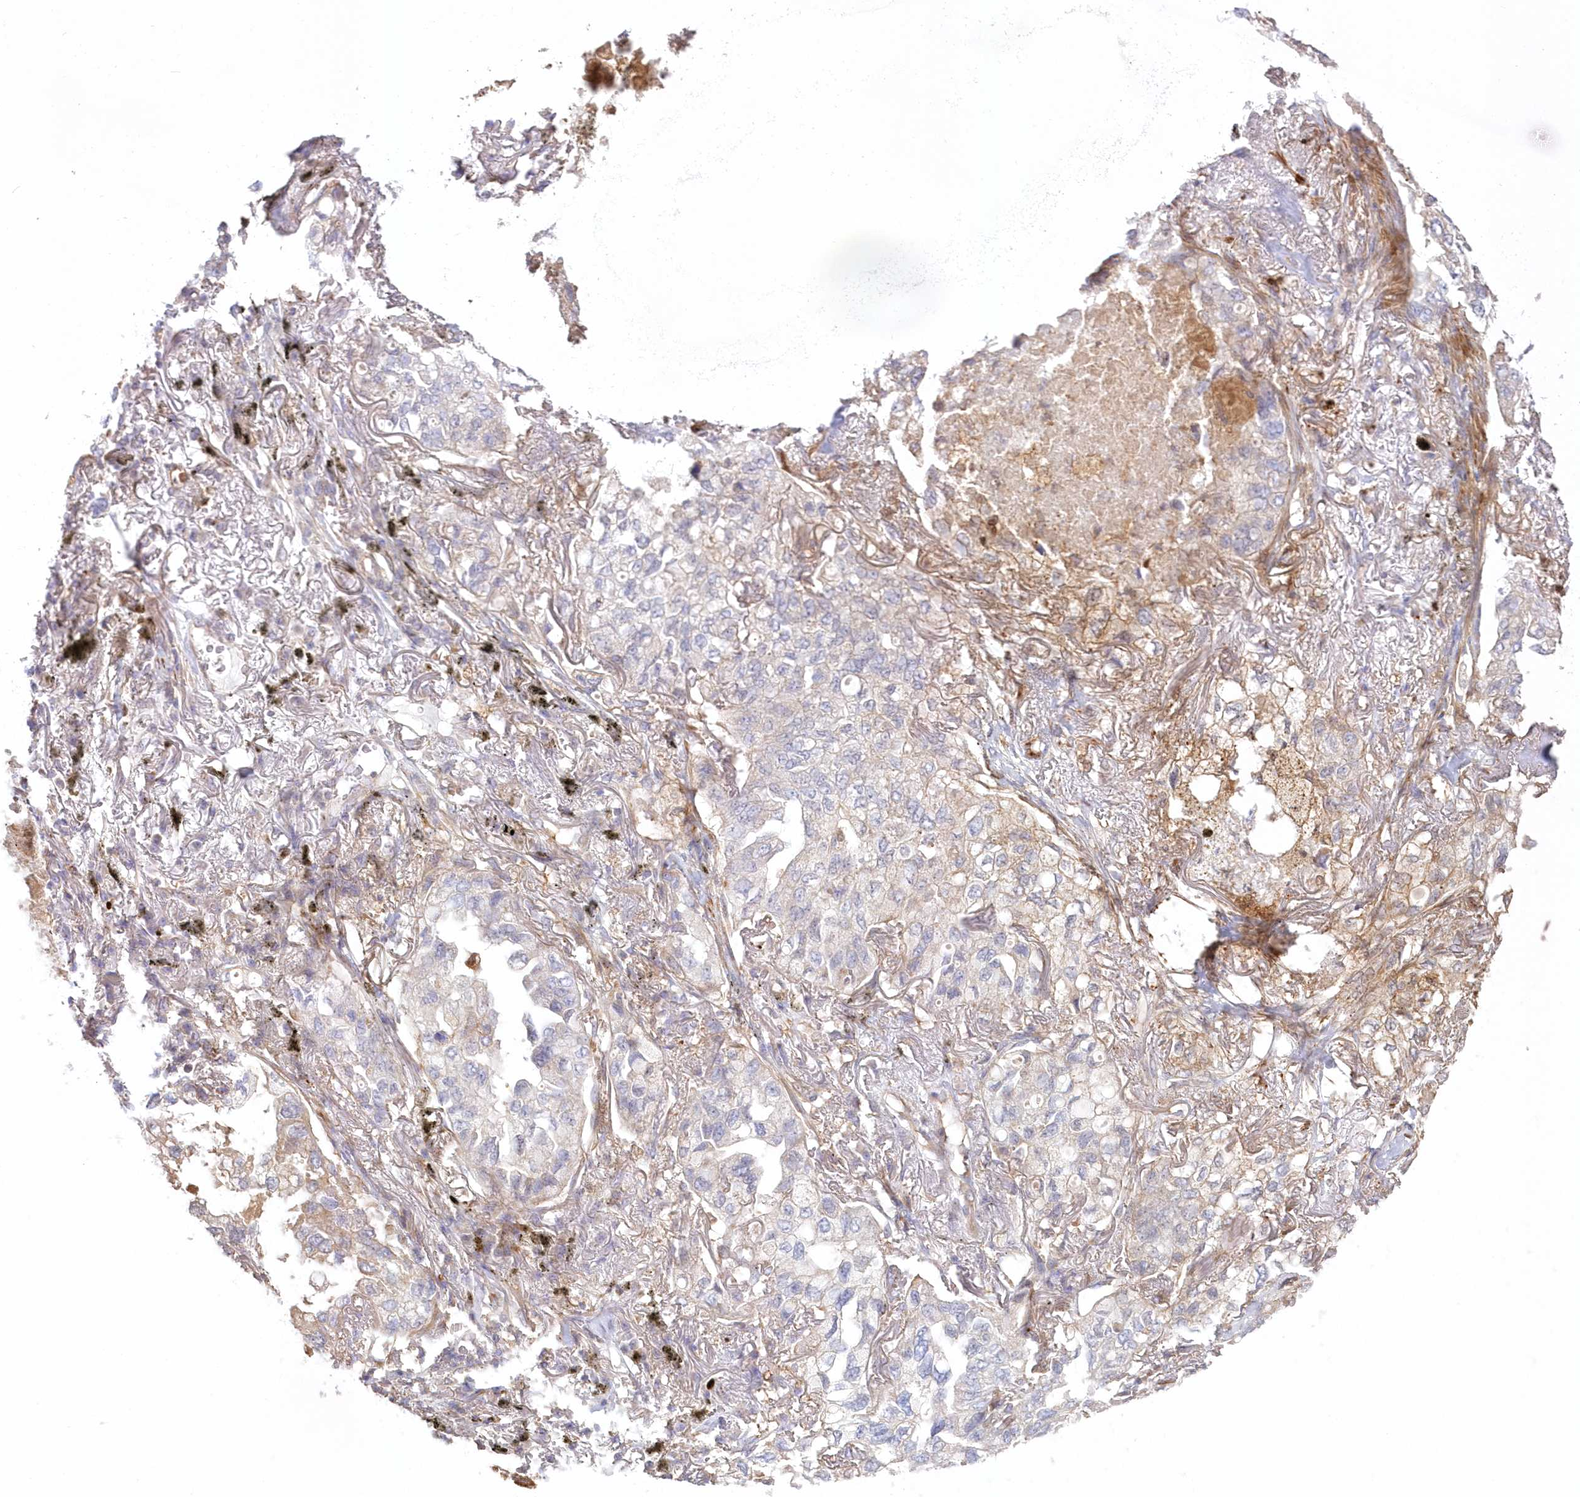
{"staining": {"intensity": "negative", "quantity": "none", "location": "none"}, "tissue": "lung cancer", "cell_type": "Tumor cells", "image_type": "cancer", "snomed": [{"axis": "morphology", "description": "Adenocarcinoma, NOS"}, {"axis": "topography", "description": "Lung"}], "caption": "Immunohistochemistry photomicrograph of neoplastic tissue: lung adenocarcinoma stained with DAB (3,3'-diaminobenzidine) displays no significant protein expression in tumor cells. The staining was performed using DAB to visualize the protein expression in brown, while the nuclei were stained in blue with hematoxylin (Magnification: 20x).", "gene": "GBE1", "patient": {"sex": "male", "age": 65}}